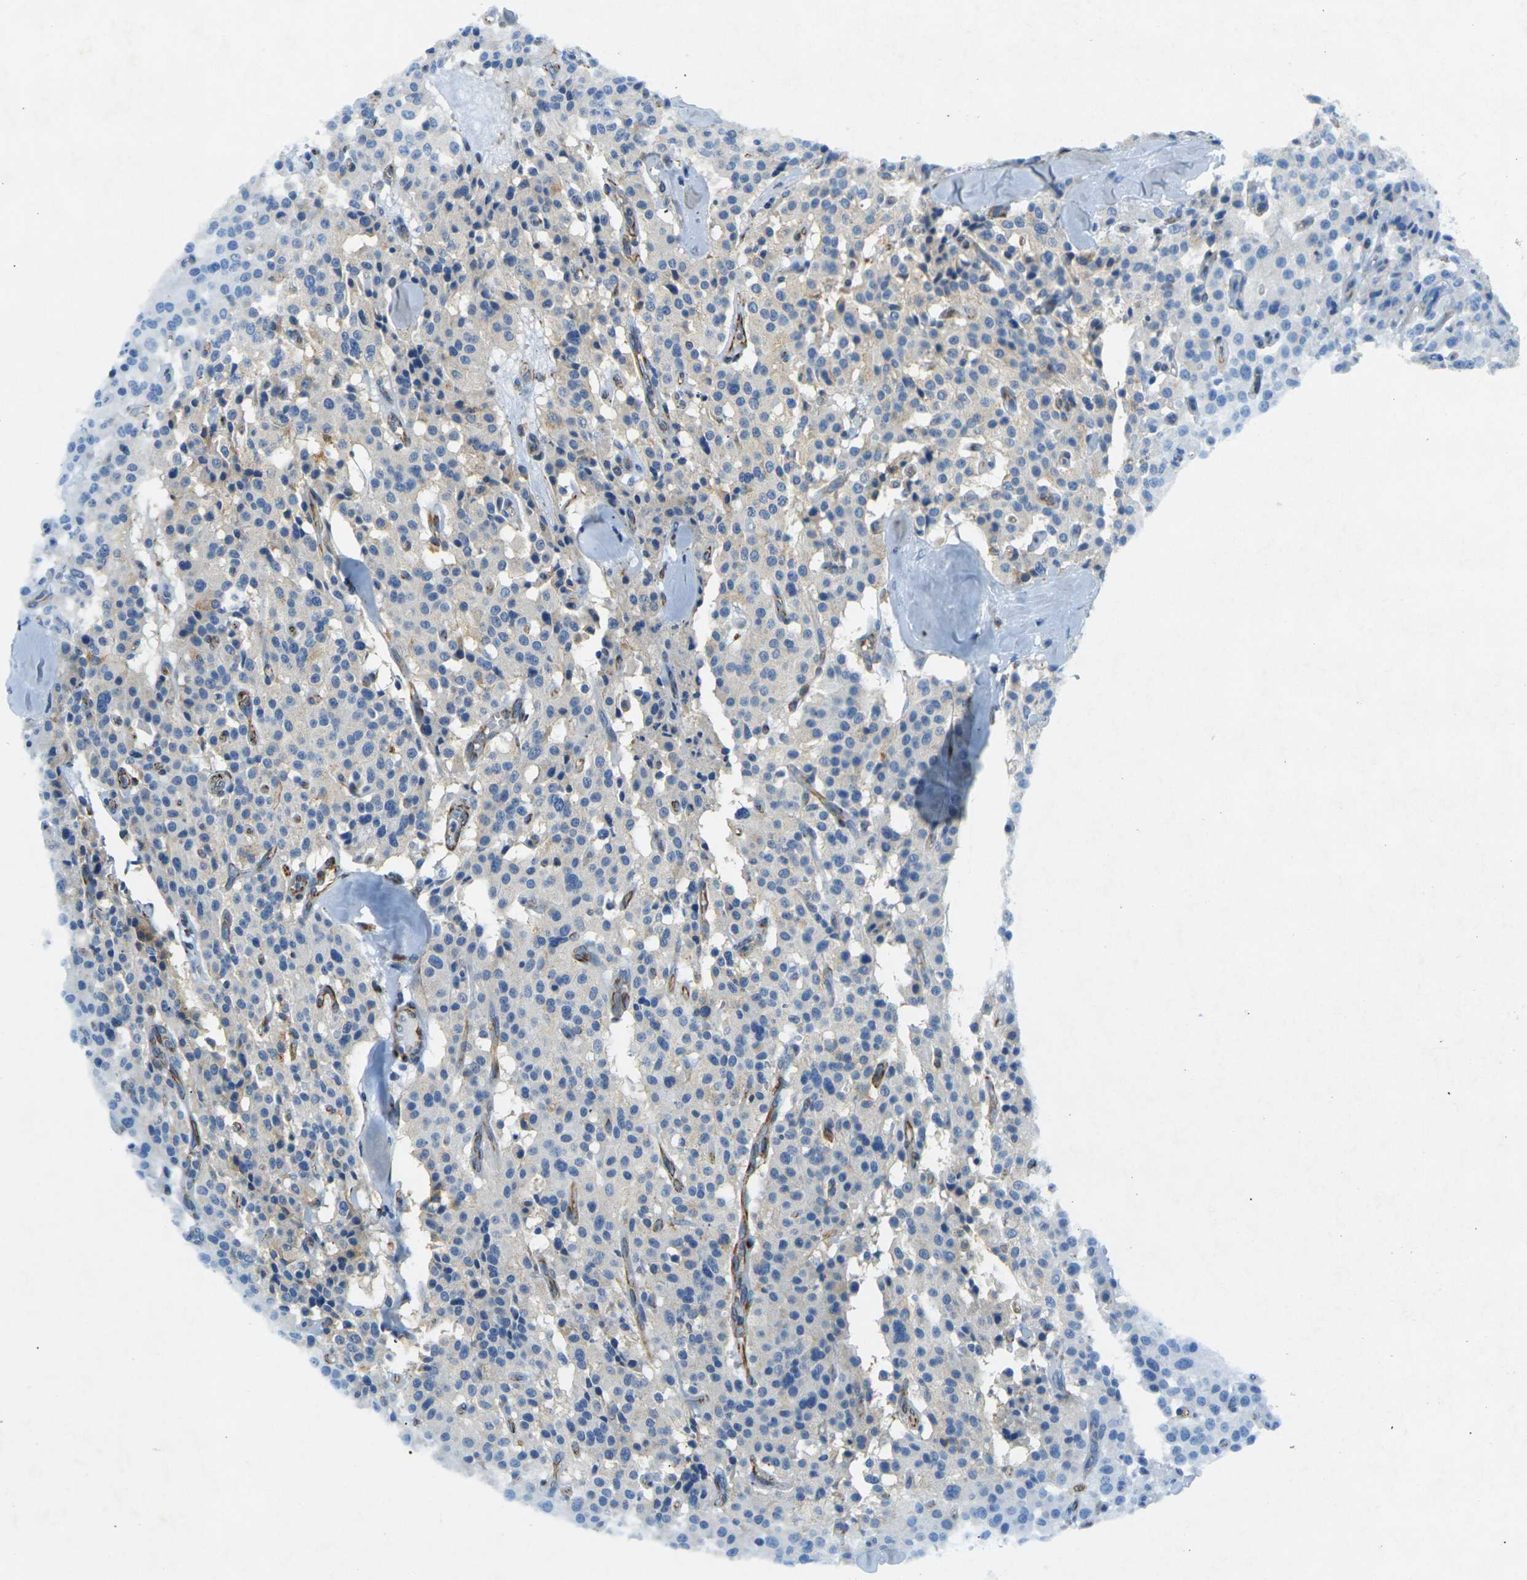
{"staining": {"intensity": "weak", "quantity": "<25%", "location": "cytoplasmic/membranous"}, "tissue": "carcinoid", "cell_type": "Tumor cells", "image_type": "cancer", "snomed": [{"axis": "morphology", "description": "Carcinoid, malignant, NOS"}, {"axis": "topography", "description": "Lung"}], "caption": "An image of human carcinoid is negative for staining in tumor cells. (Brightfield microscopy of DAB (3,3'-diaminobenzidine) IHC at high magnification).", "gene": "SORT1", "patient": {"sex": "male", "age": 30}}